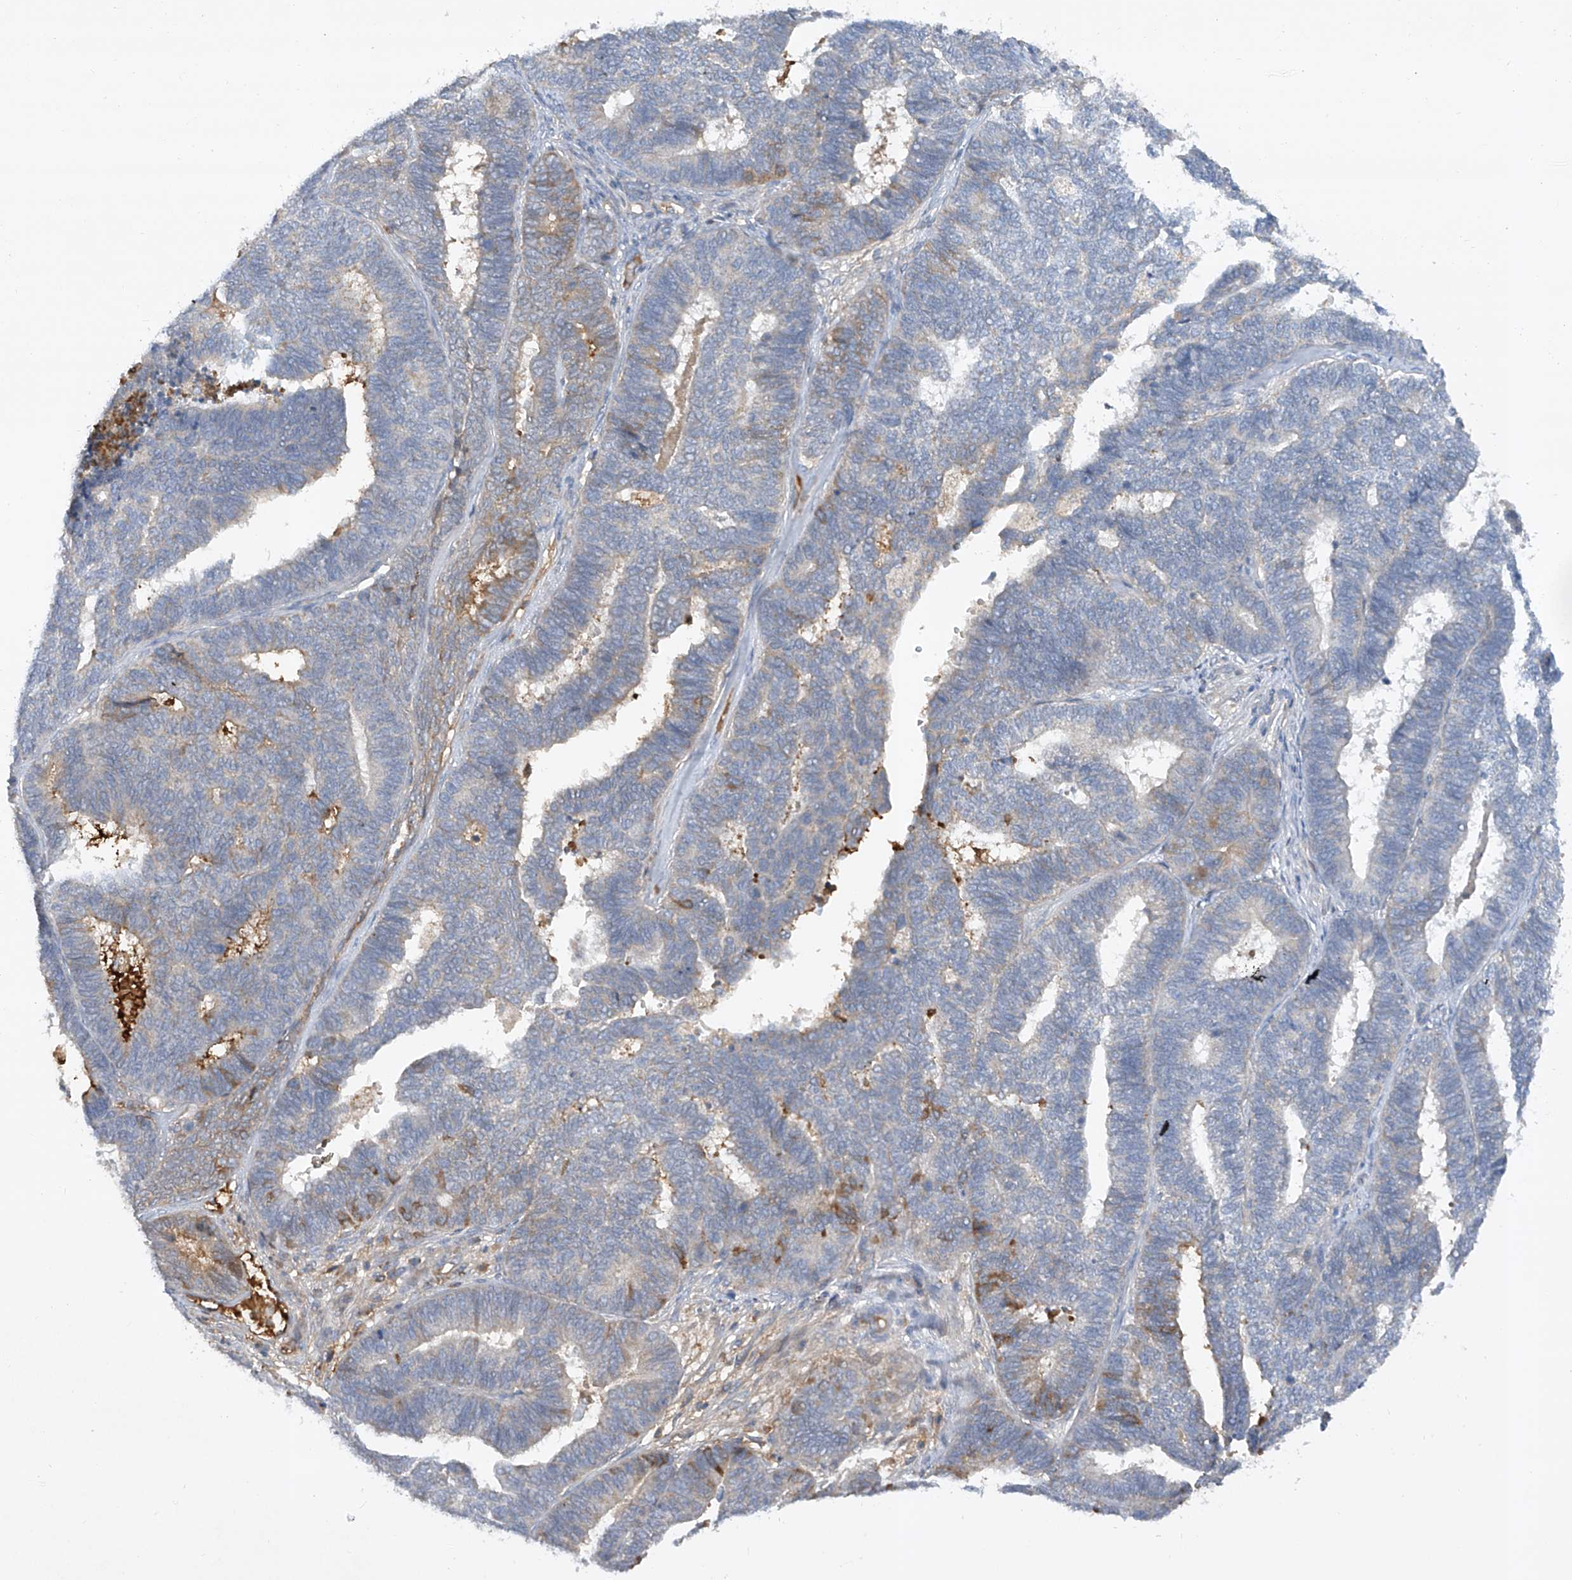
{"staining": {"intensity": "weak", "quantity": "<25%", "location": "cytoplasmic/membranous"}, "tissue": "endometrial cancer", "cell_type": "Tumor cells", "image_type": "cancer", "snomed": [{"axis": "morphology", "description": "Adenocarcinoma, NOS"}, {"axis": "topography", "description": "Endometrium"}], "caption": "Tumor cells show no significant positivity in endometrial cancer (adenocarcinoma).", "gene": "HAS3", "patient": {"sex": "female", "age": 70}}